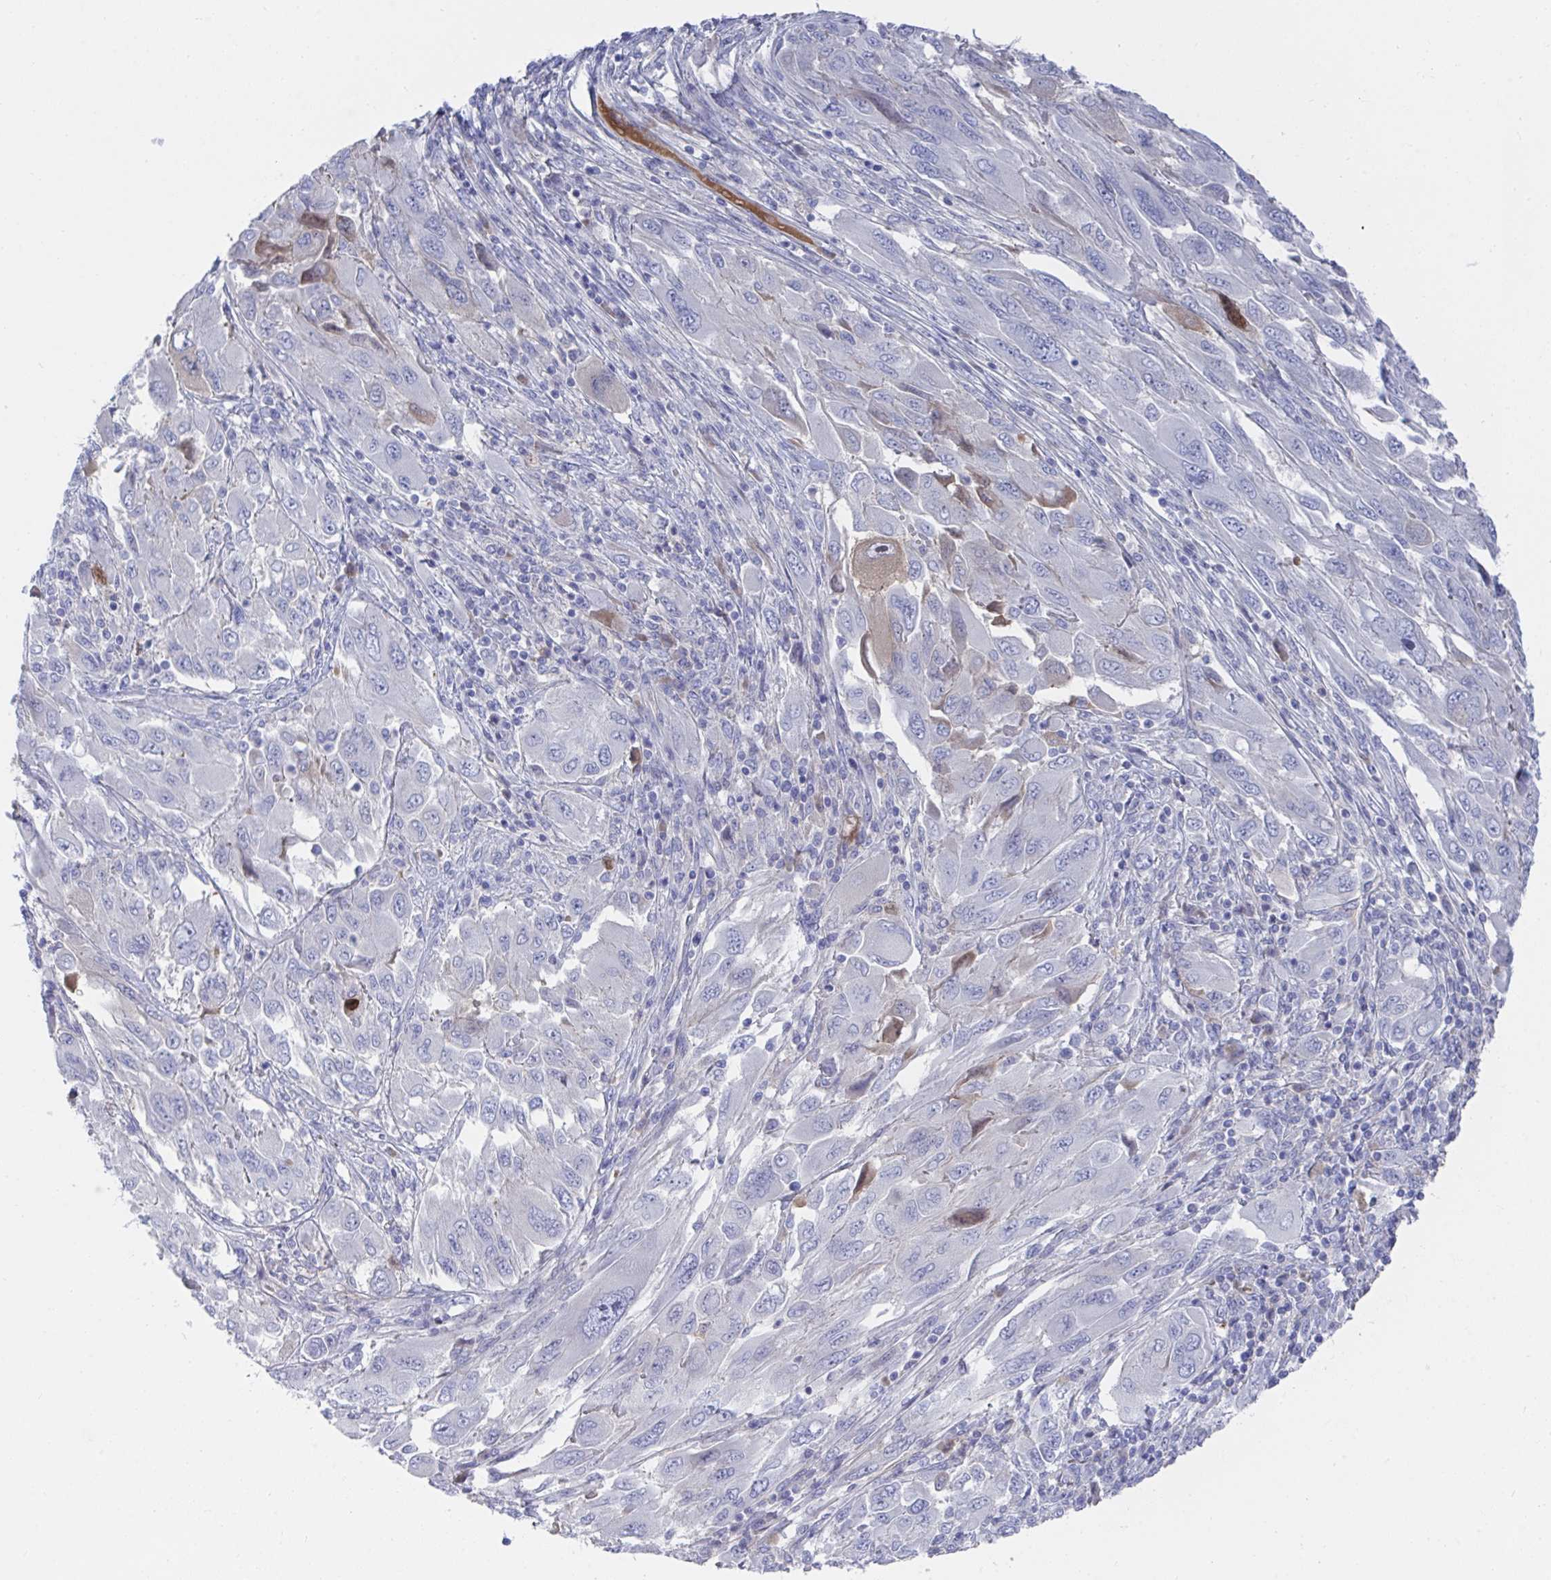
{"staining": {"intensity": "negative", "quantity": "none", "location": "none"}, "tissue": "melanoma", "cell_type": "Tumor cells", "image_type": "cancer", "snomed": [{"axis": "morphology", "description": "Malignant melanoma, NOS"}, {"axis": "topography", "description": "Skin"}], "caption": "Immunohistochemistry (IHC) photomicrograph of melanoma stained for a protein (brown), which reveals no positivity in tumor cells.", "gene": "TNFAIP6", "patient": {"sex": "female", "age": 91}}